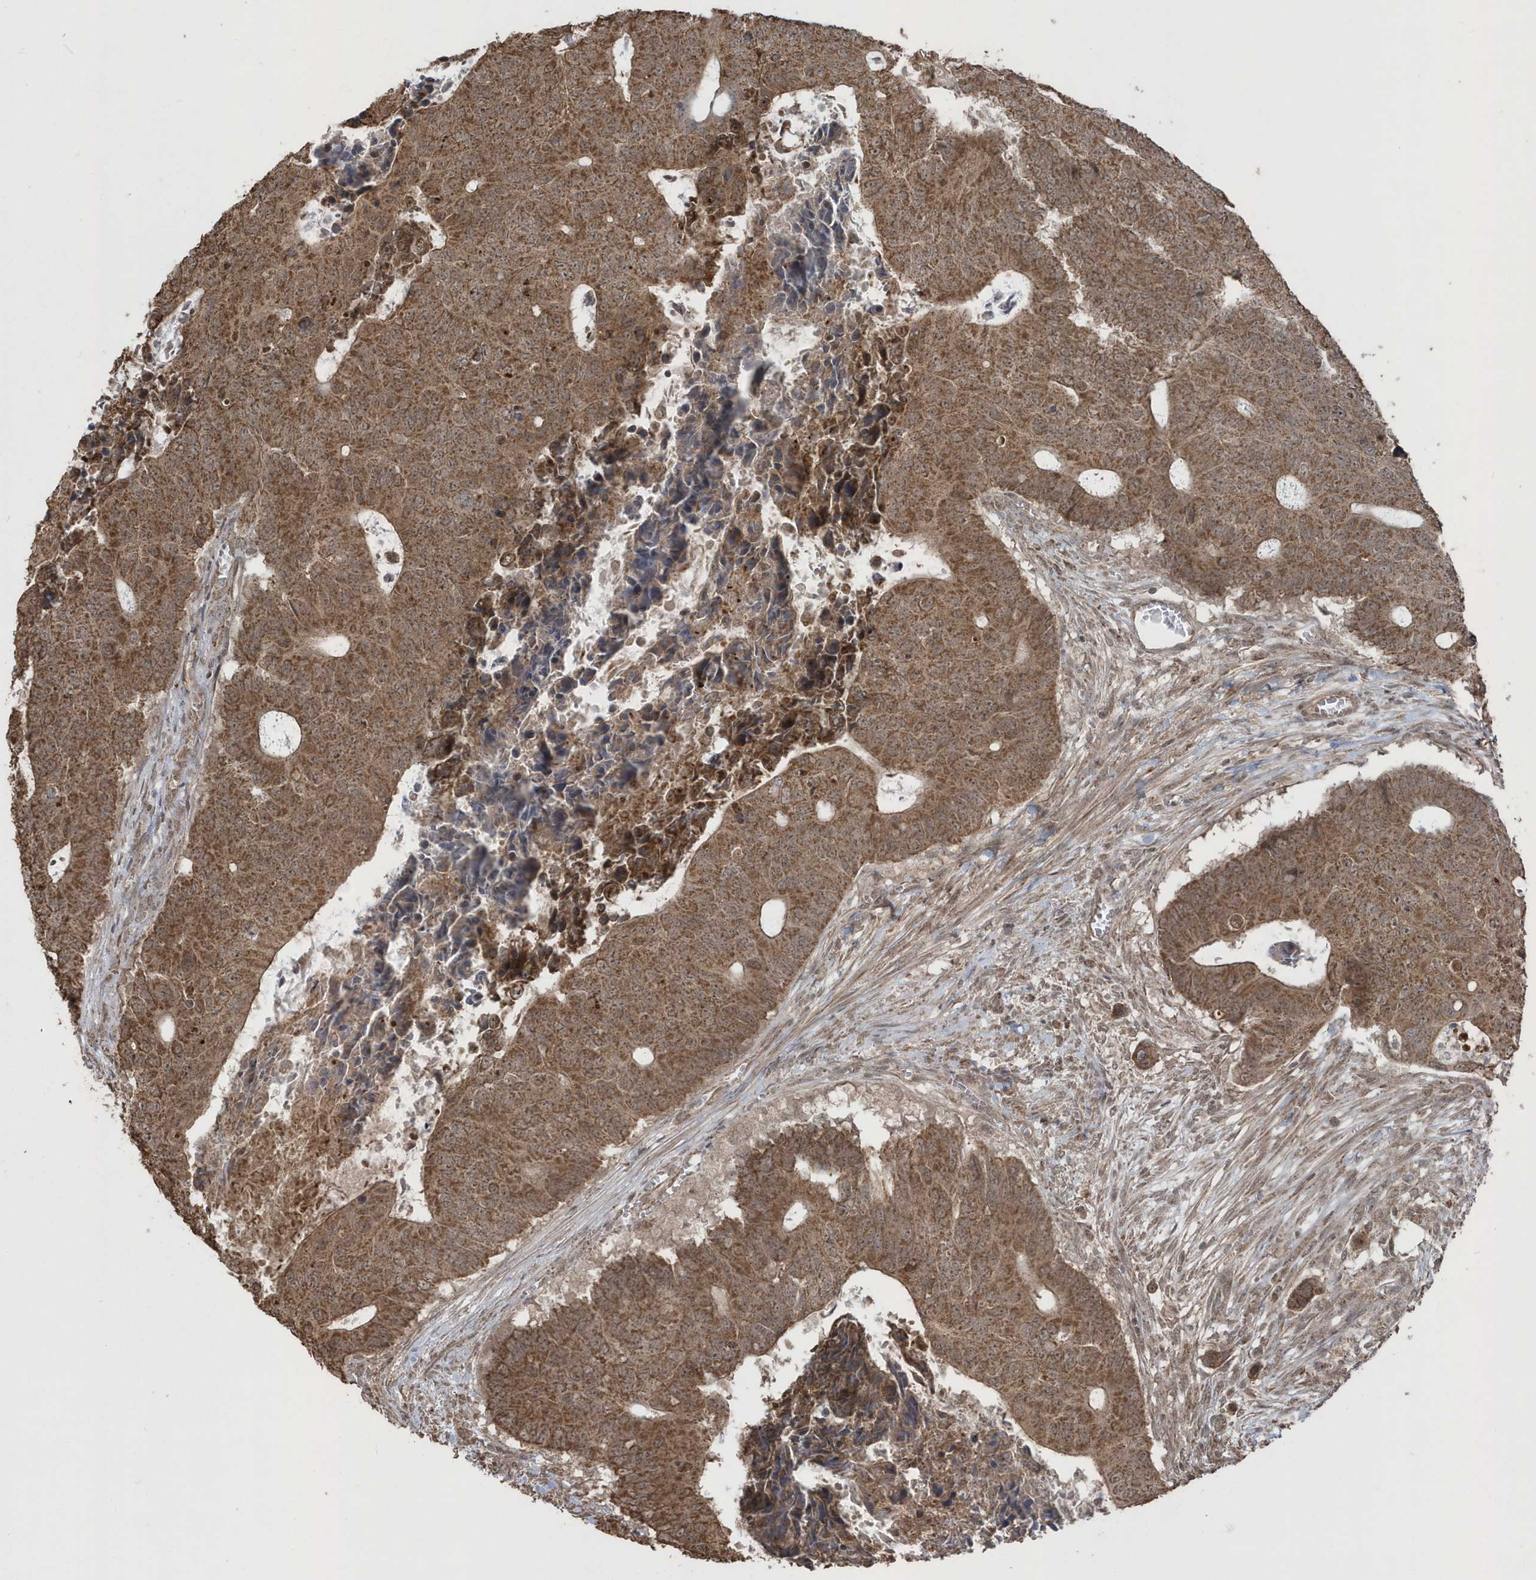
{"staining": {"intensity": "moderate", "quantity": ">75%", "location": "cytoplasmic/membranous"}, "tissue": "colorectal cancer", "cell_type": "Tumor cells", "image_type": "cancer", "snomed": [{"axis": "morphology", "description": "Adenocarcinoma, NOS"}, {"axis": "topography", "description": "Colon"}], "caption": "Immunohistochemistry (IHC) image of human colorectal cancer (adenocarcinoma) stained for a protein (brown), which displays medium levels of moderate cytoplasmic/membranous expression in approximately >75% of tumor cells.", "gene": "PAXBP1", "patient": {"sex": "male", "age": 87}}